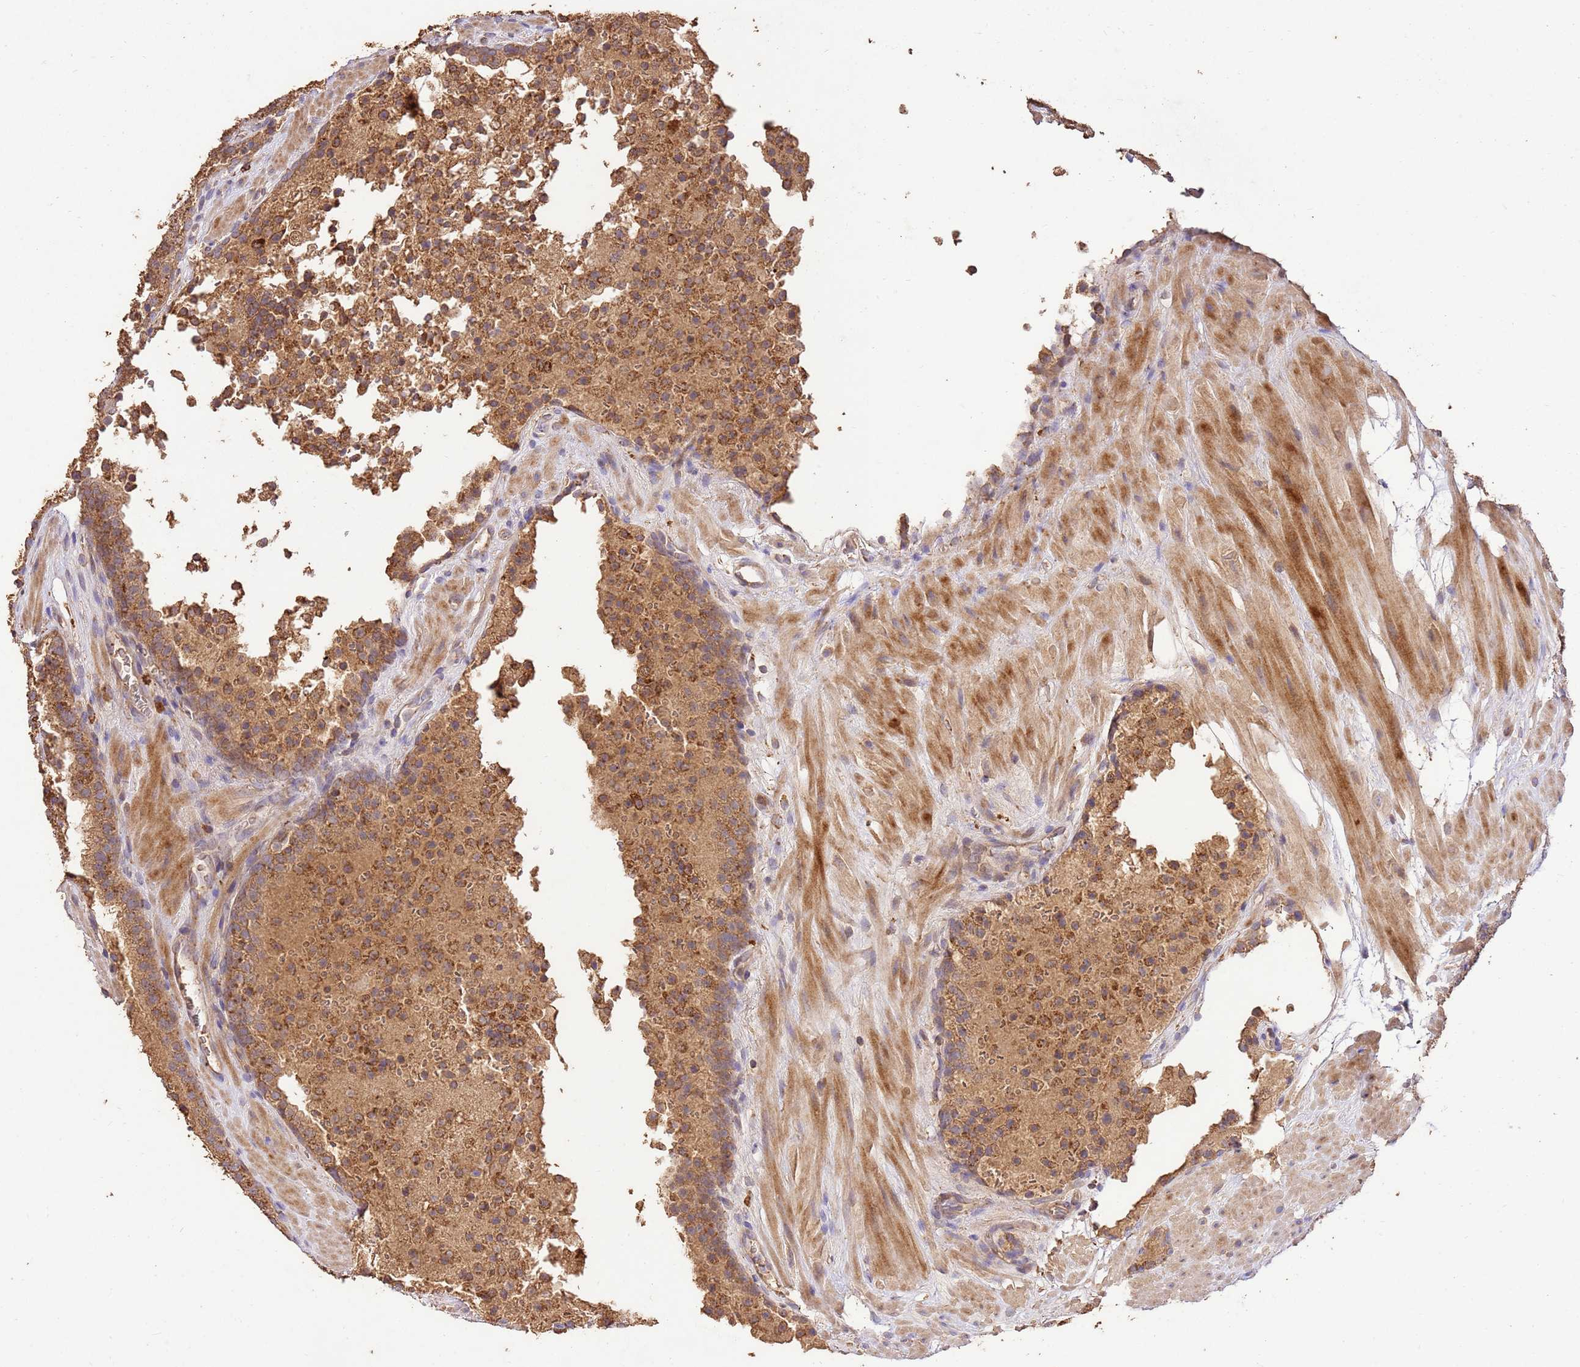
{"staining": {"intensity": "moderate", "quantity": ">75%", "location": "cytoplasmic/membranous"}, "tissue": "prostate cancer", "cell_type": "Tumor cells", "image_type": "cancer", "snomed": [{"axis": "morphology", "description": "Adenocarcinoma, High grade"}, {"axis": "topography", "description": "Prostate"}], "caption": "A brown stain highlights moderate cytoplasmic/membranous expression of a protein in human prostate adenocarcinoma (high-grade) tumor cells.", "gene": "LRRC28", "patient": {"sex": "male", "age": 56}}